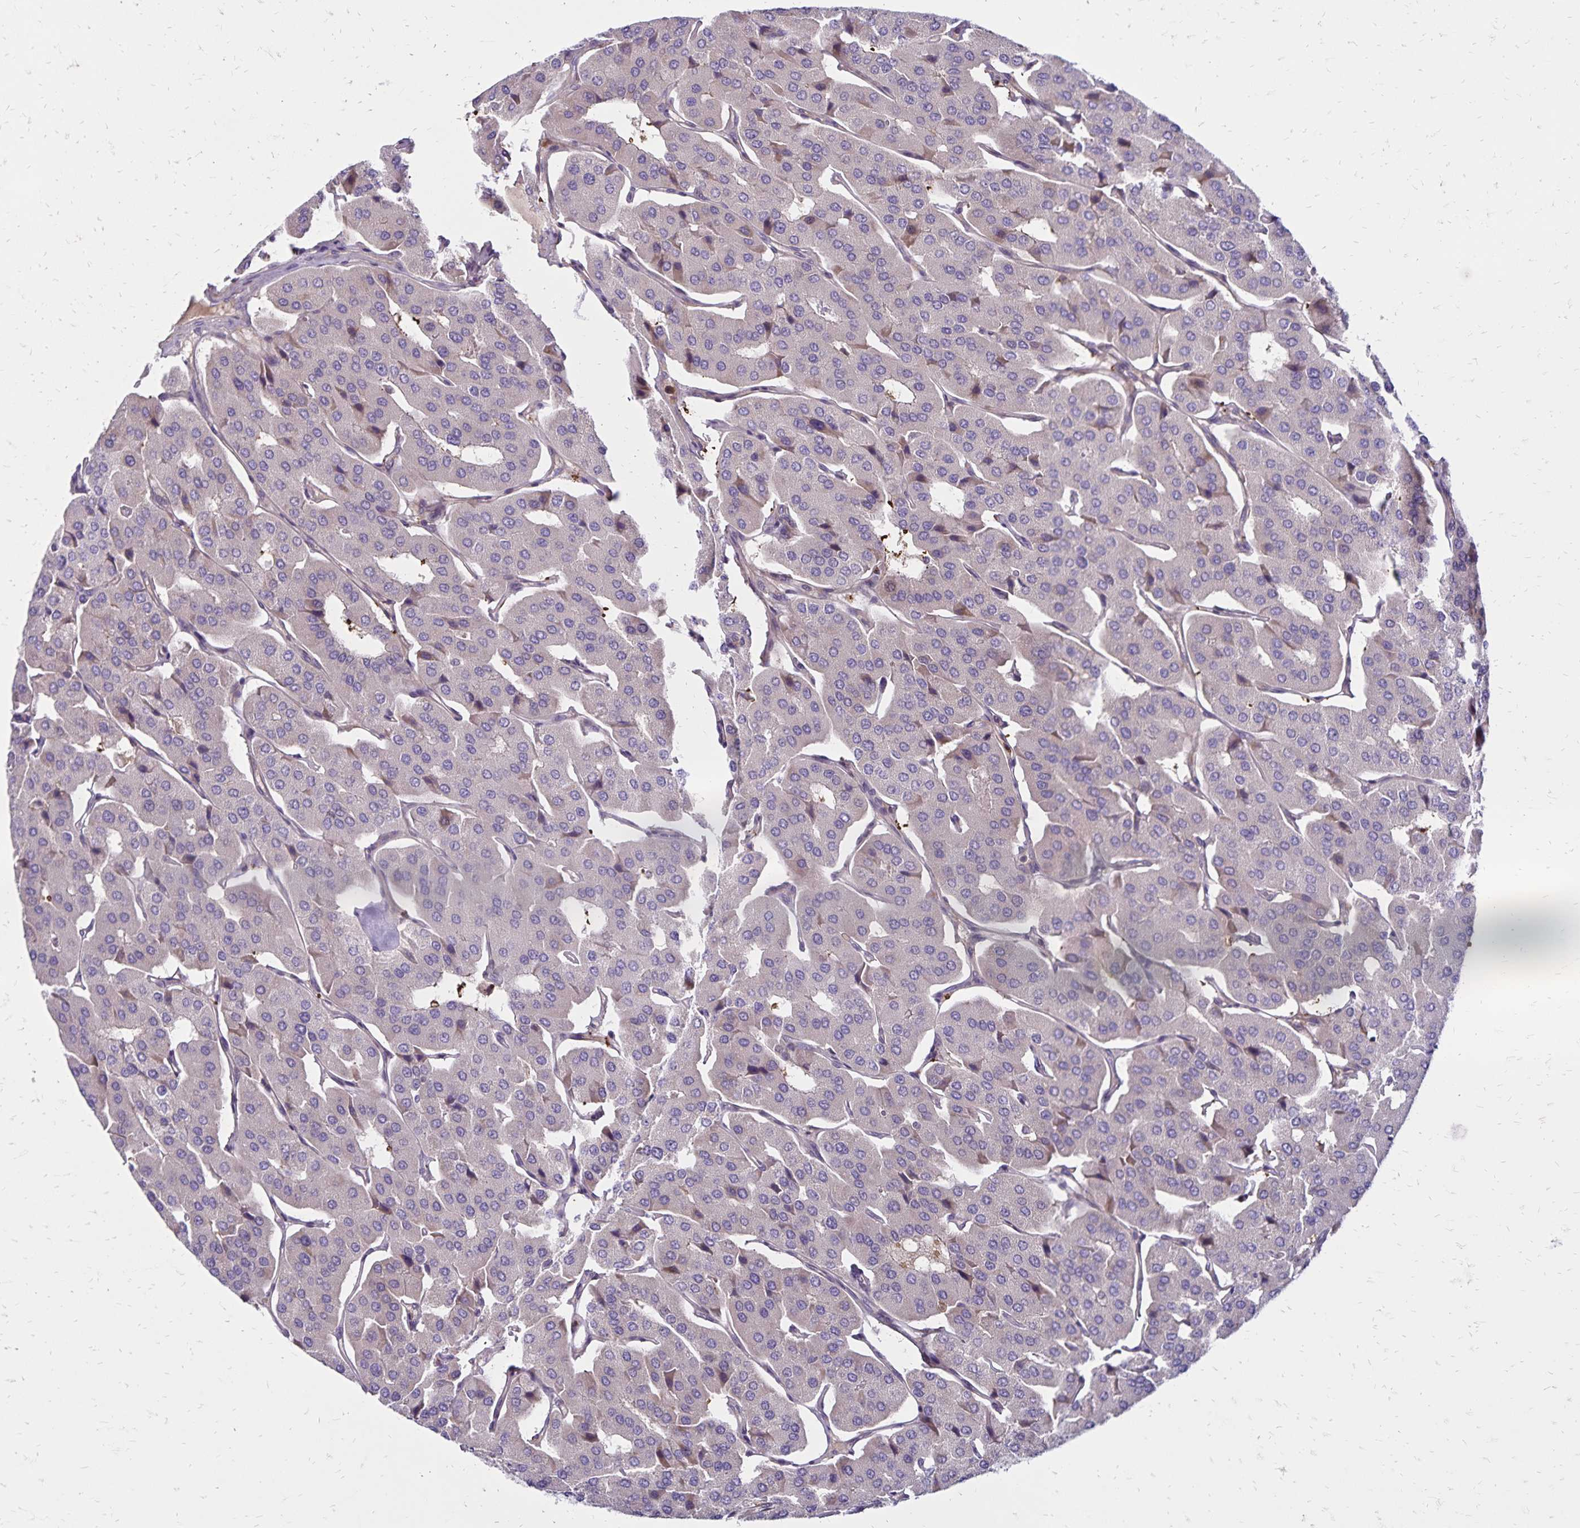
{"staining": {"intensity": "negative", "quantity": "none", "location": "none"}, "tissue": "parathyroid gland", "cell_type": "Glandular cells", "image_type": "normal", "snomed": [{"axis": "morphology", "description": "Normal tissue, NOS"}, {"axis": "morphology", "description": "Adenoma, NOS"}, {"axis": "topography", "description": "Parathyroid gland"}], "caption": "Immunohistochemistry image of benign parathyroid gland stained for a protein (brown), which exhibits no expression in glandular cells. Brightfield microscopy of immunohistochemistry stained with DAB (brown) and hematoxylin (blue), captured at high magnification.", "gene": "FSD1", "patient": {"sex": "female", "age": 86}}